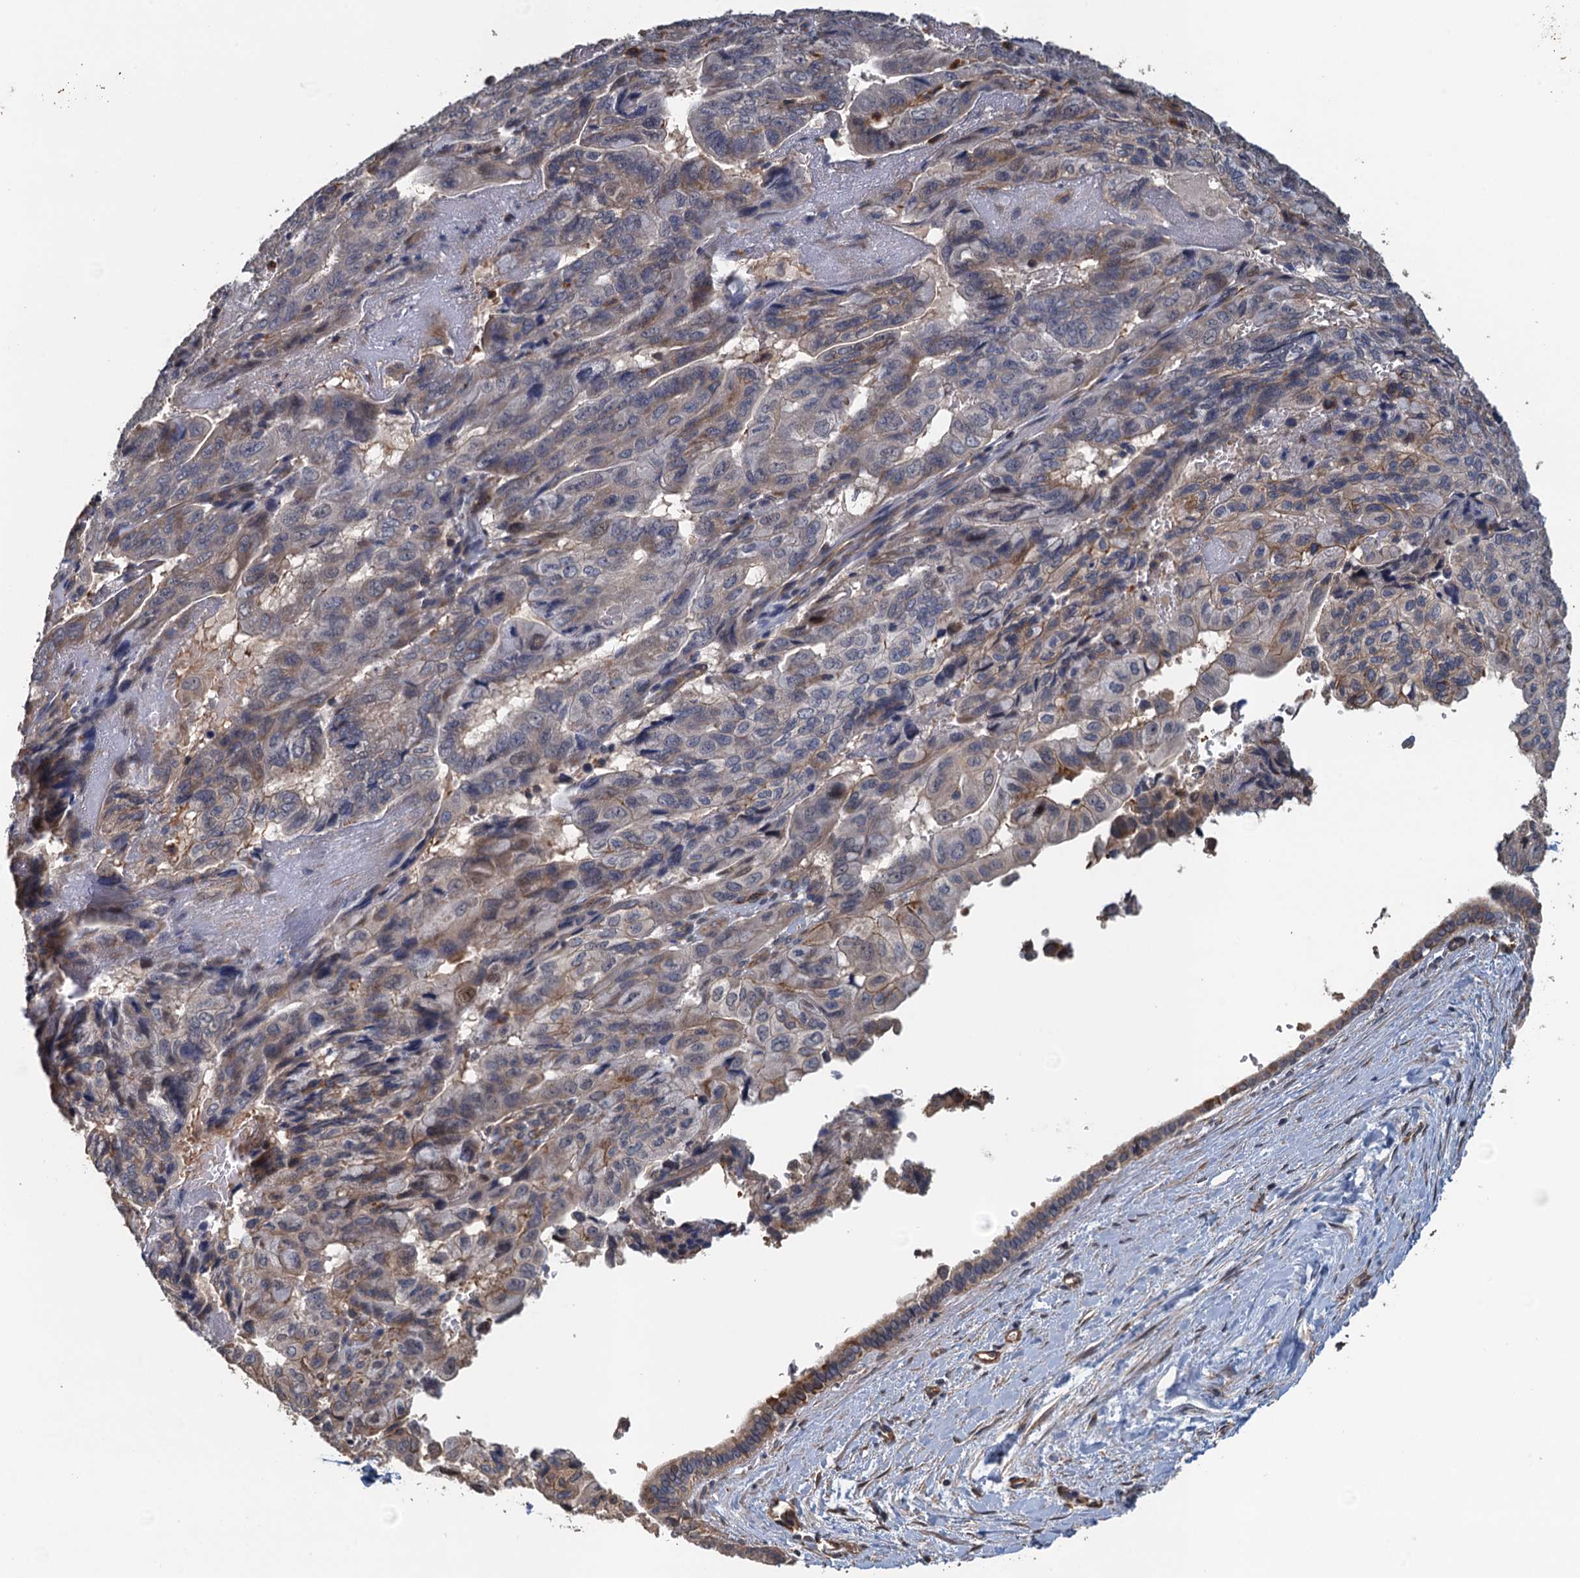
{"staining": {"intensity": "negative", "quantity": "none", "location": "none"}, "tissue": "pancreatic cancer", "cell_type": "Tumor cells", "image_type": "cancer", "snomed": [{"axis": "morphology", "description": "Adenocarcinoma, NOS"}, {"axis": "topography", "description": "Pancreas"}], "caption": "A high-resolution micrograph shows immunohistochemistry staining of pancreatic cancer (adenocarcinoma), which demonstrates no significant expression in tumor cells. The staining was performed using DAB (3,3'-diaminobenzidine) to visualize the protein expression in brown, while the nuclei were stained in blue with hematoxylin (Magnification: 20x).", "gene": "ACSBG1", "patient": {"sex": "male", "age": 51}}